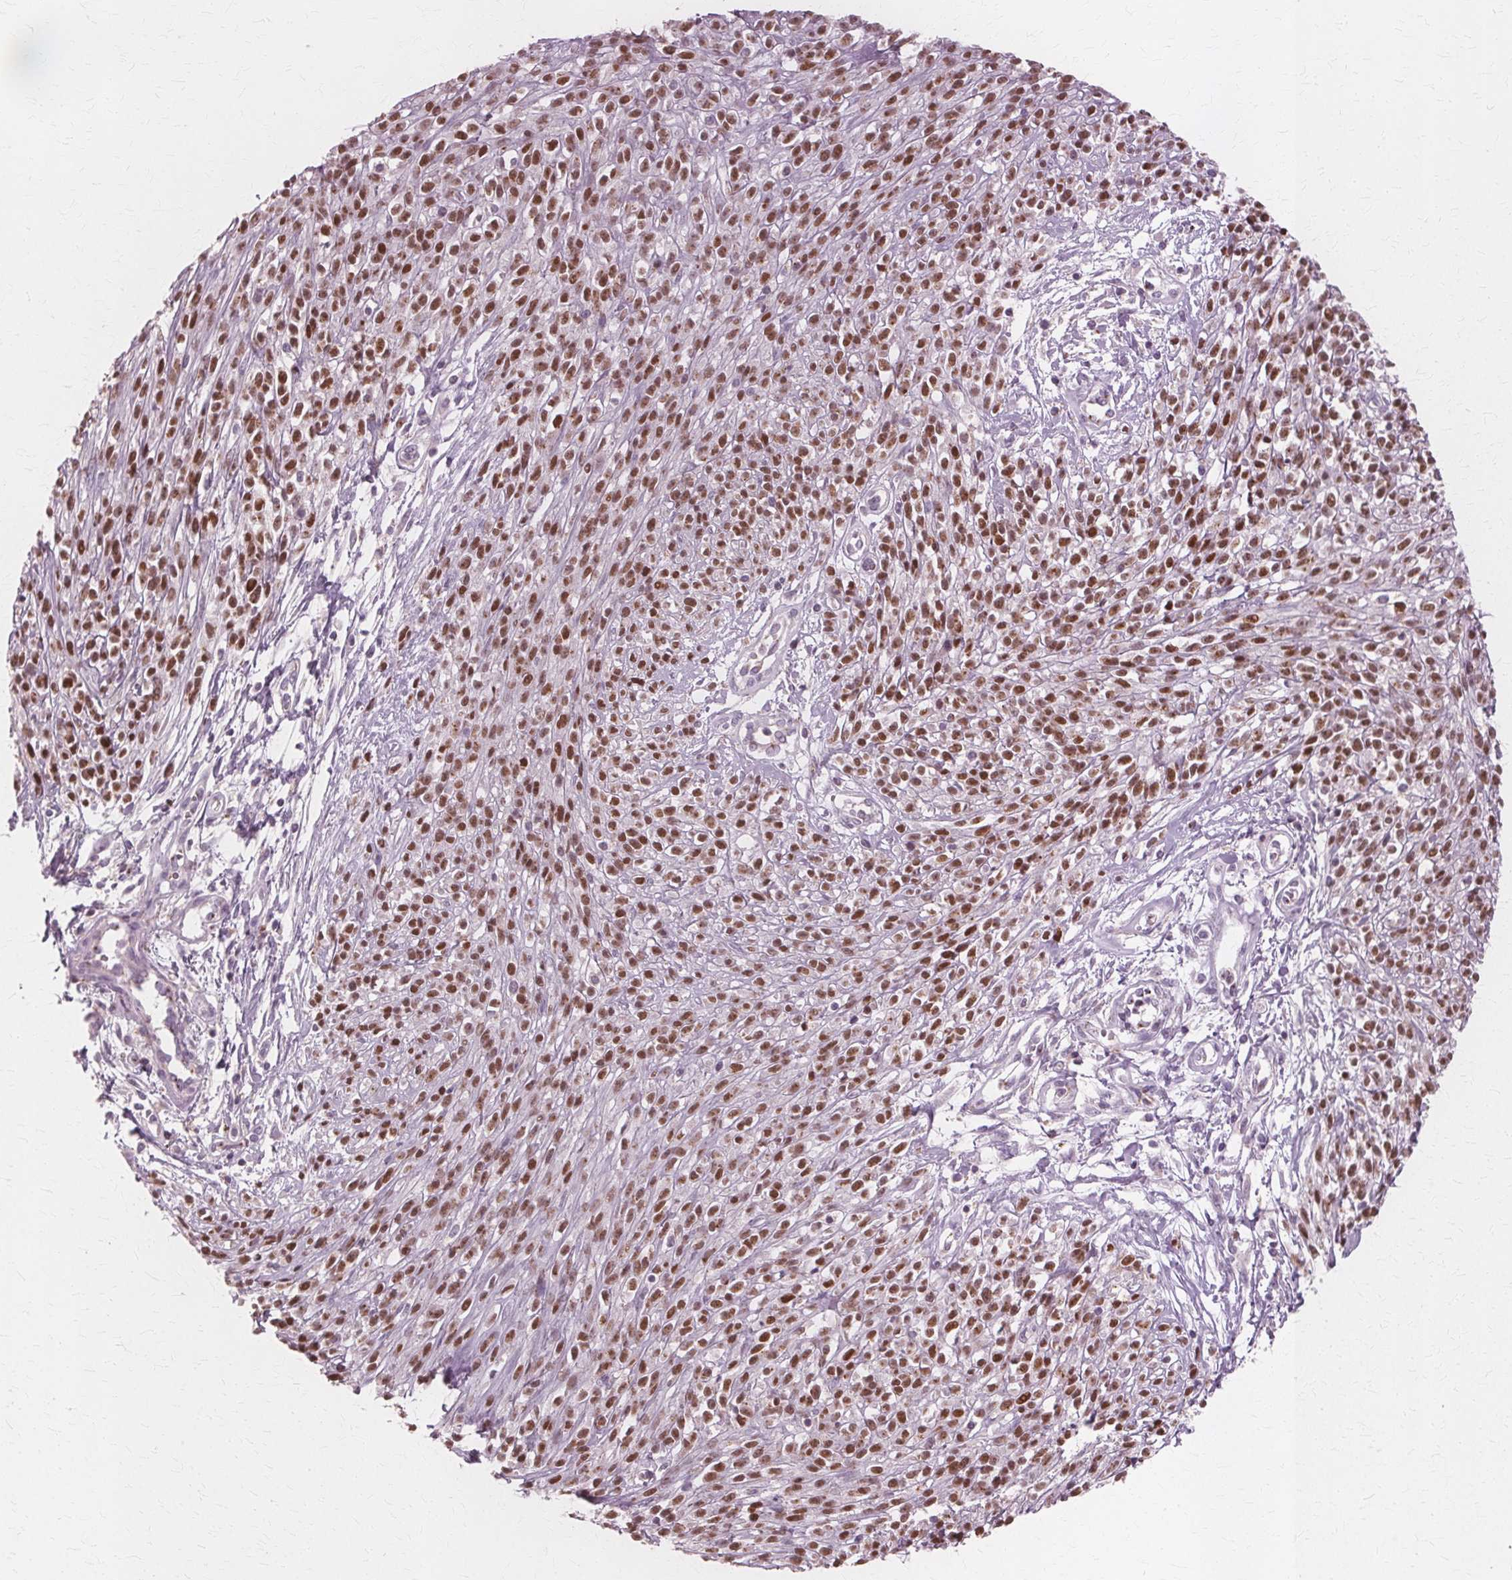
{"staining": {"intensity": "moderate", "quantity": ">75%", "location": "nuclear"}, "tissue": "melanoma", "cell_type": "Tumor cells", "image_type": "cancer", "snomed": [{"axis": "morphology", "description": "Malignant melanoma, NOS"}, {"axis": "topography", "description": "Skin"}, {"axis": "topography", "description": "Skin of trunk"}], "caption": "DAB (3,3'-diaminobenzidine) immunohistochemical staining of human melanoma displays moderate nuclear protein positivity in about >75% of tumor cells.", "gene": "DNASE2", "patient": {"sex": "male", "age": 74}}